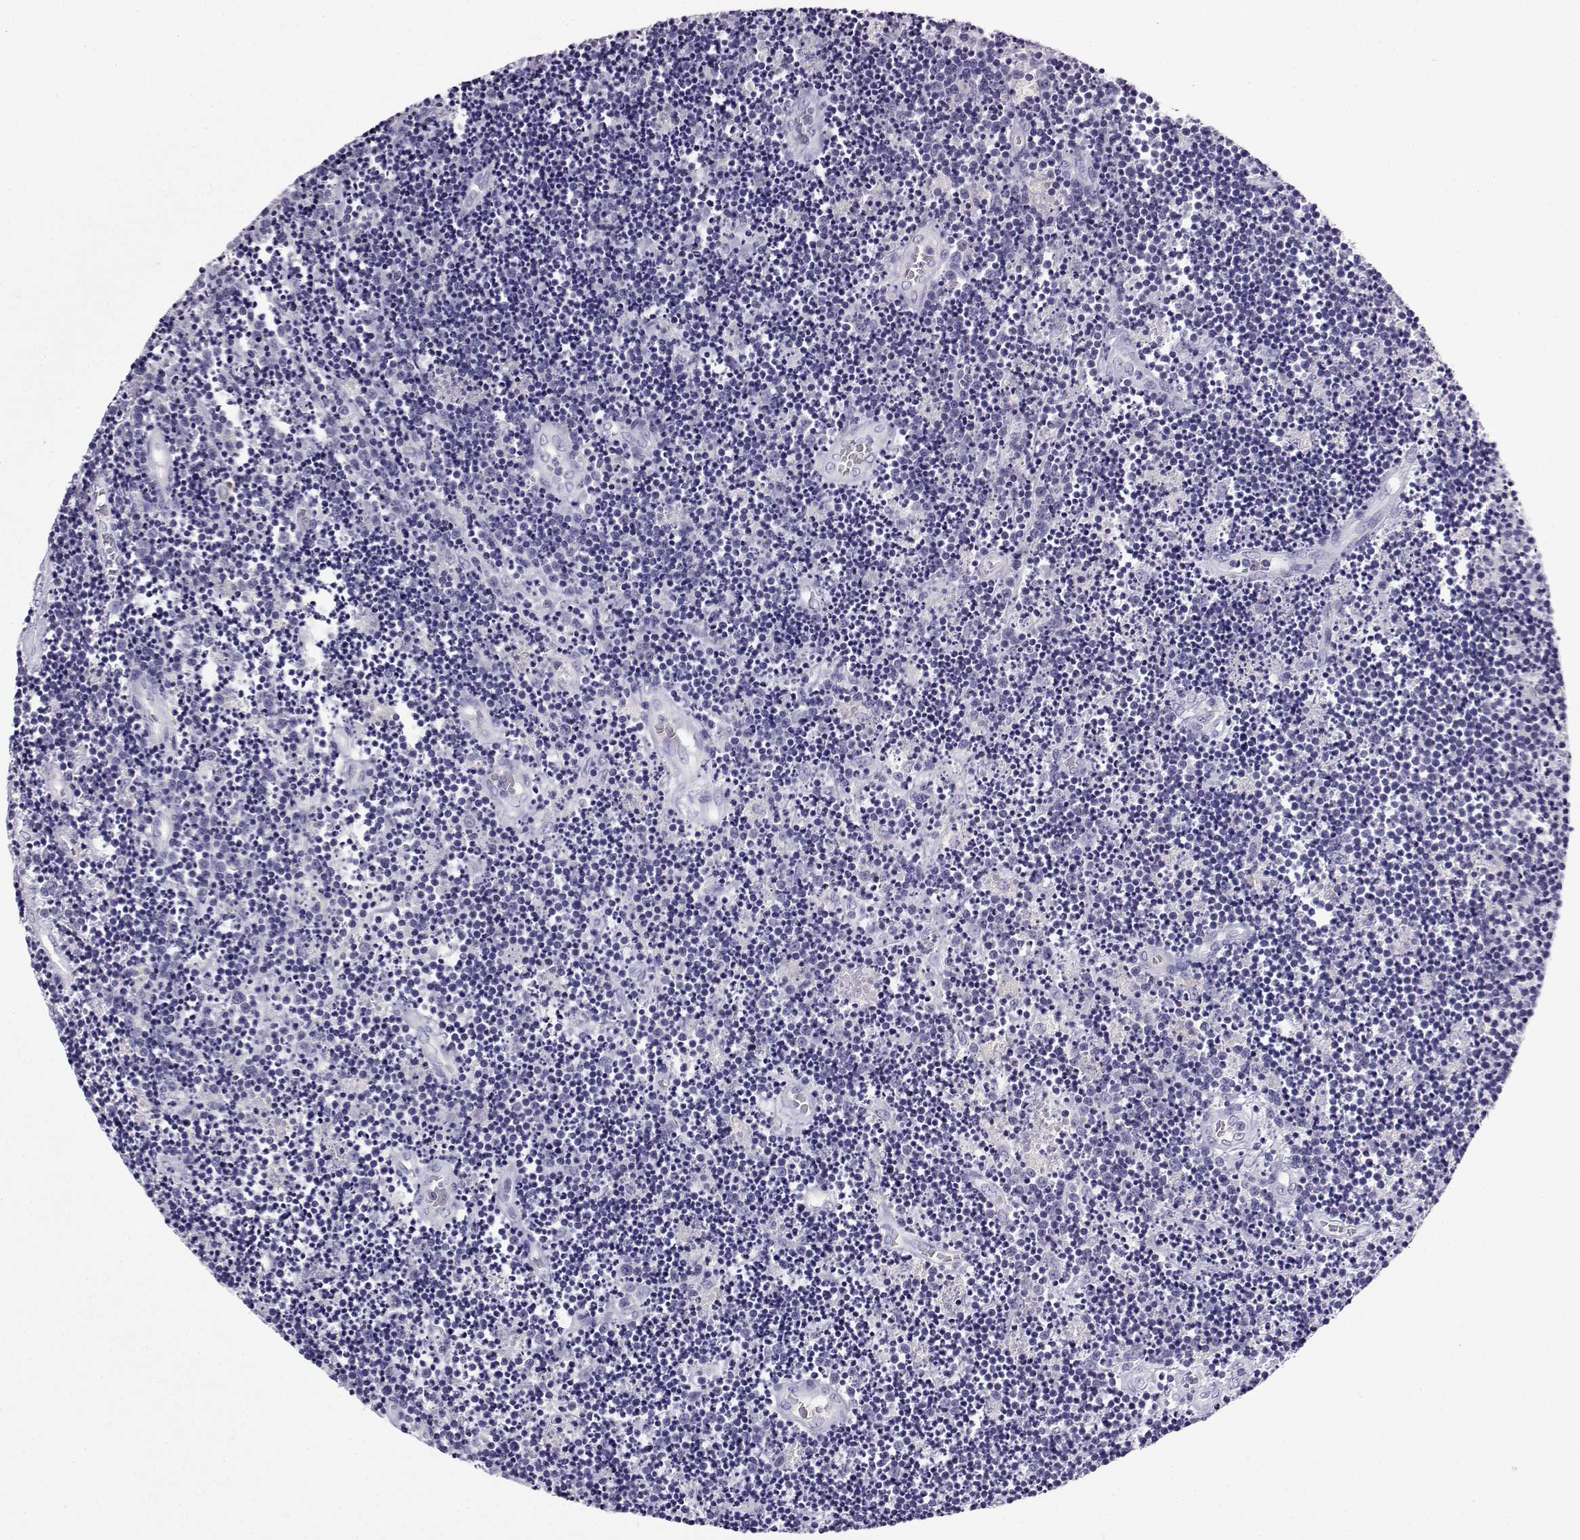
{"staining": {"intensity": "negative", "quantity": "none", "location": "none"}, "tissue": "lymphoma", "cell_type": "Tumor cells", "image_type": "cancer", "snomed": [{"axis": "morphology", "description": "Malignant lymphoma, non-Hodgkin's type, Low grade"}, {"axis": "topography", "description": "Brain"}], "caption": "Tumor cells show no significant protein staining in malignant lymphoma, non-Hodgkin's type (low-grade).", "gene": "LINGO1", "patient": {"sex": "female", "age": 66}}